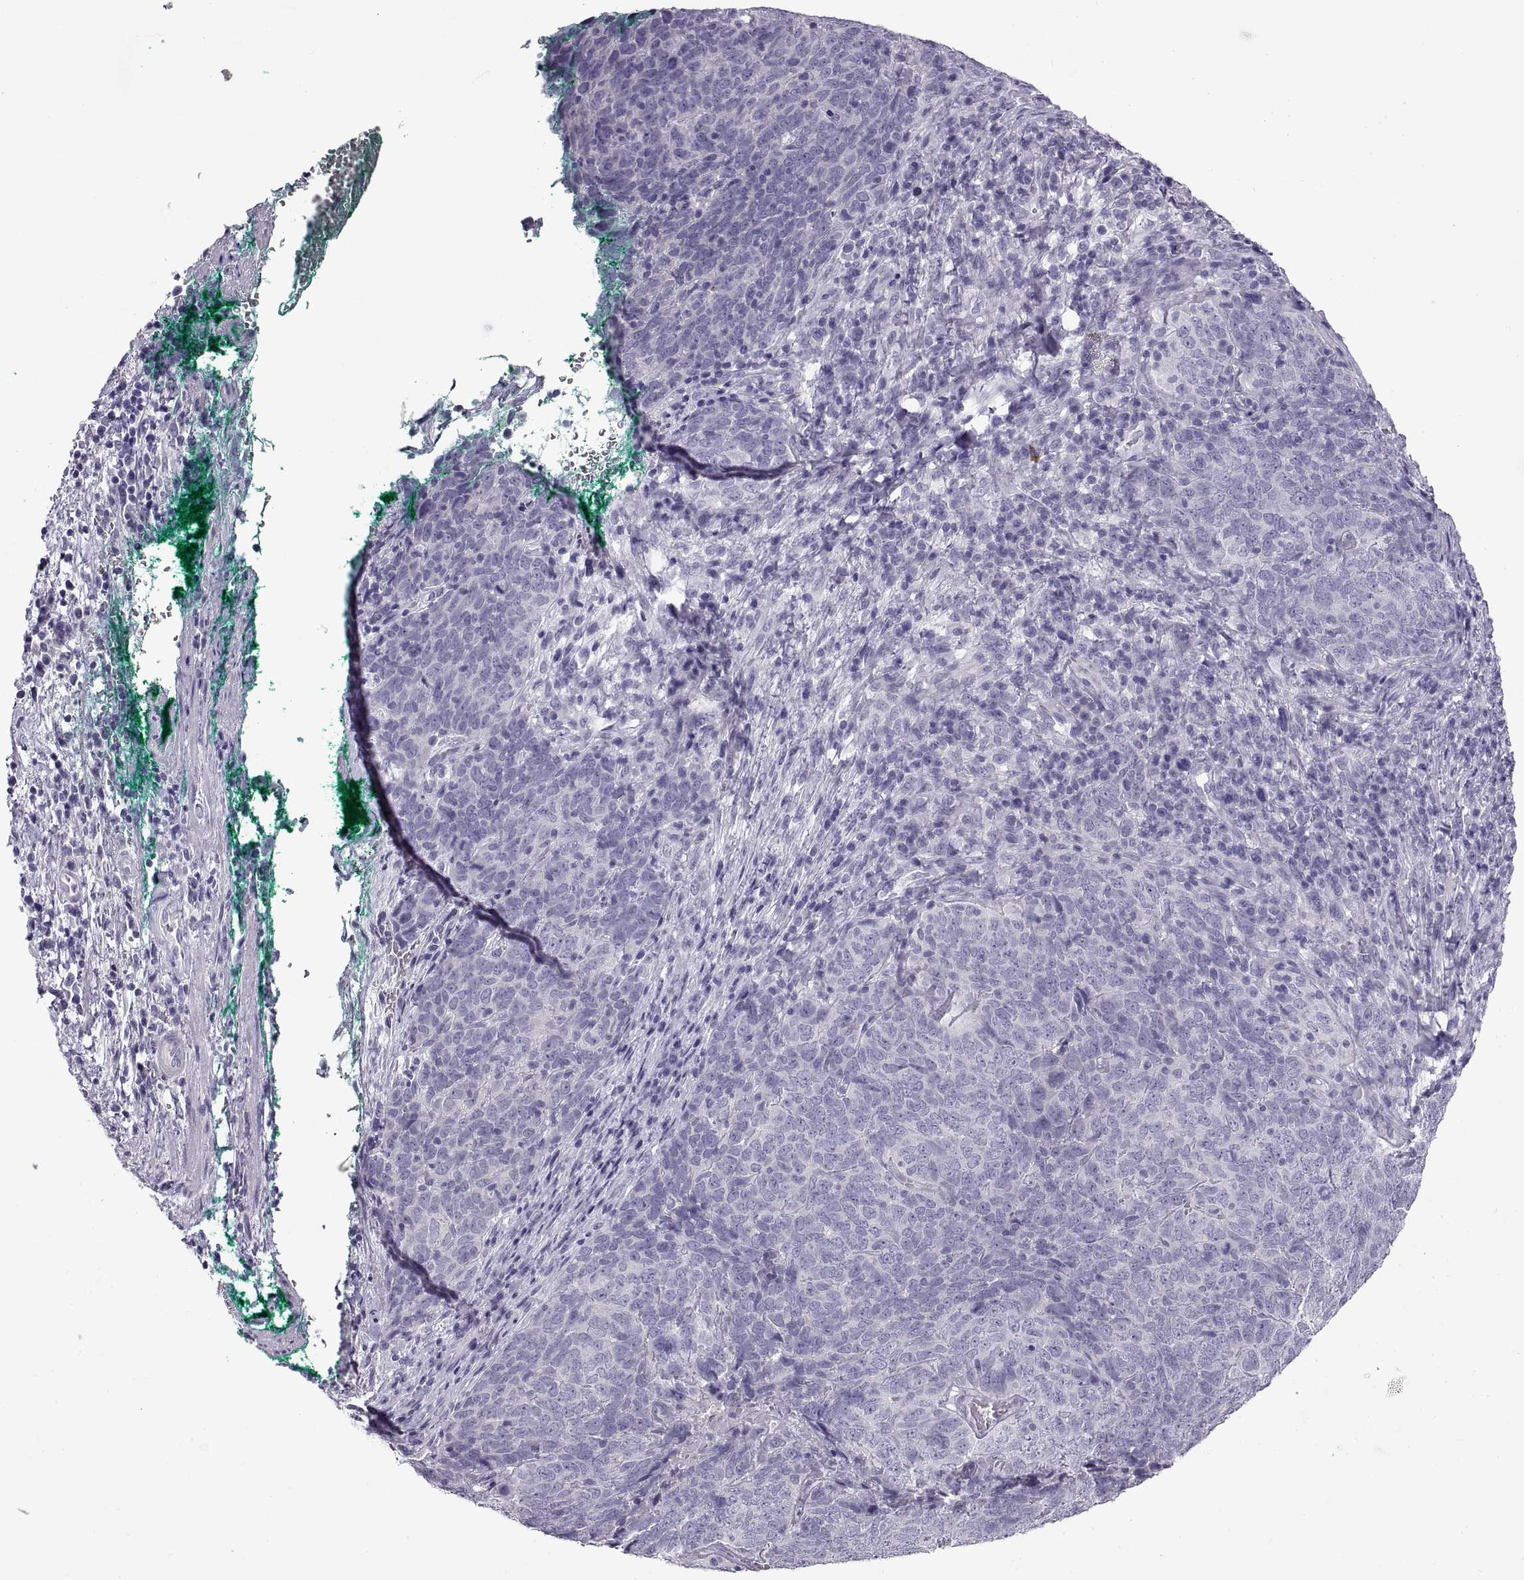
{"staining": {"intensity": "negative", "quantity": "none", "location": "none"}, "tissue": "skin cancer", "cell_type": "Tumor cells", "image_type": "cancer", "snomed": [{"axis": "morphology", "description": "Squamous cell carcinoma, NOS"}, {"axis": "topography", "description": "Skin"}, {"axis": "topography", "description": "Anal"}], "caption": "Tumor cells are negative for brown protein staining in skin cancer.", "gene": "CRYBB3", "patient": {"sex": "female", "age": 51}}